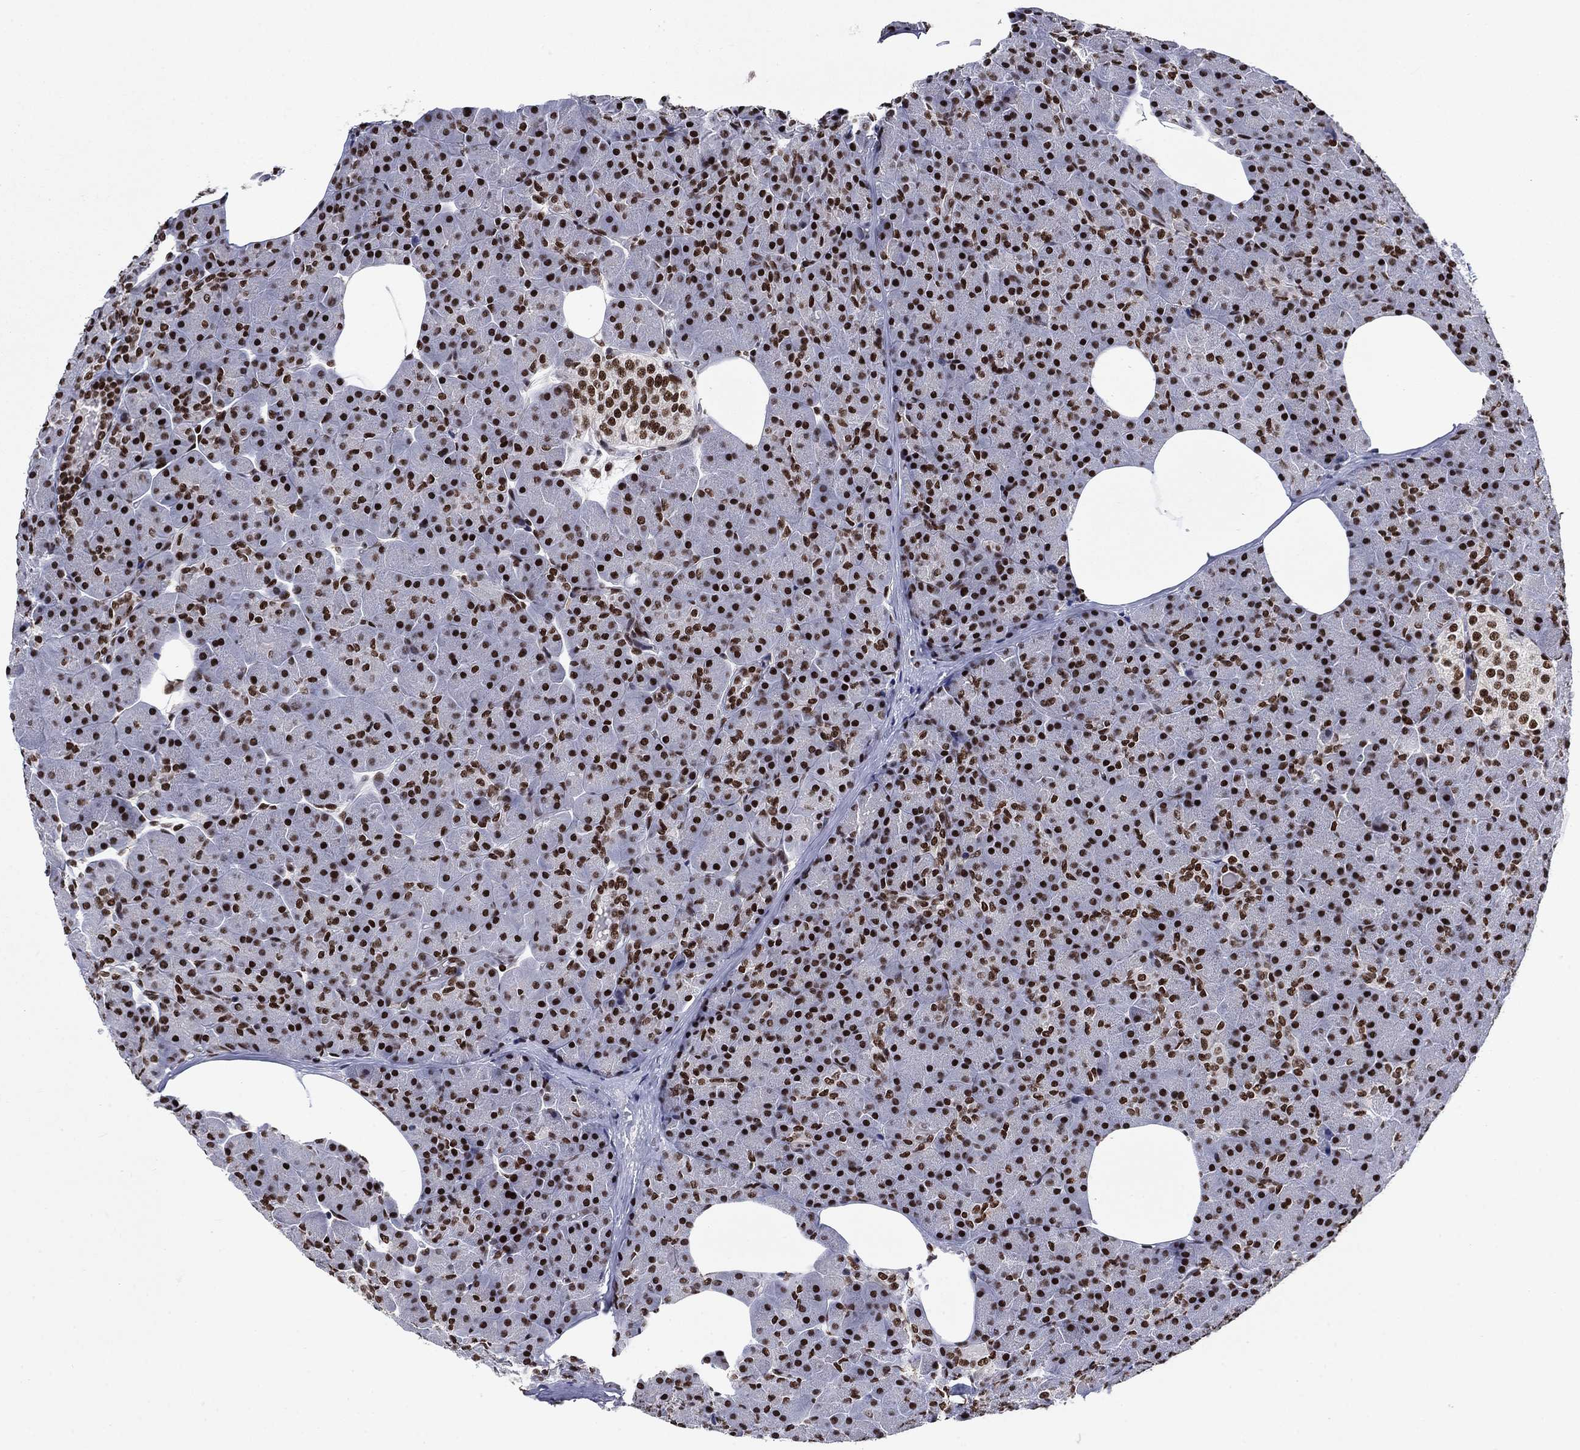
{"staining": {"intensity": "strong", "quantity": ">75%", "location": "nuclear"}, "tissue": "pancreas", "cell_type": "Exocrine glandular cells", "image_type": "normal", "snomed": [{"axis": "morphology", "description": "Normal tissue, NOS"}, {"axis": "topography", "description": "Pancreas"}], "caption": "Immunohistochemical staining of benign pancreas shows strong nuclear protein staining in about >75% of exocrine glandular cells.", "gene": "RPRD1B", "patient": {"sex": "female", "age": 45}}